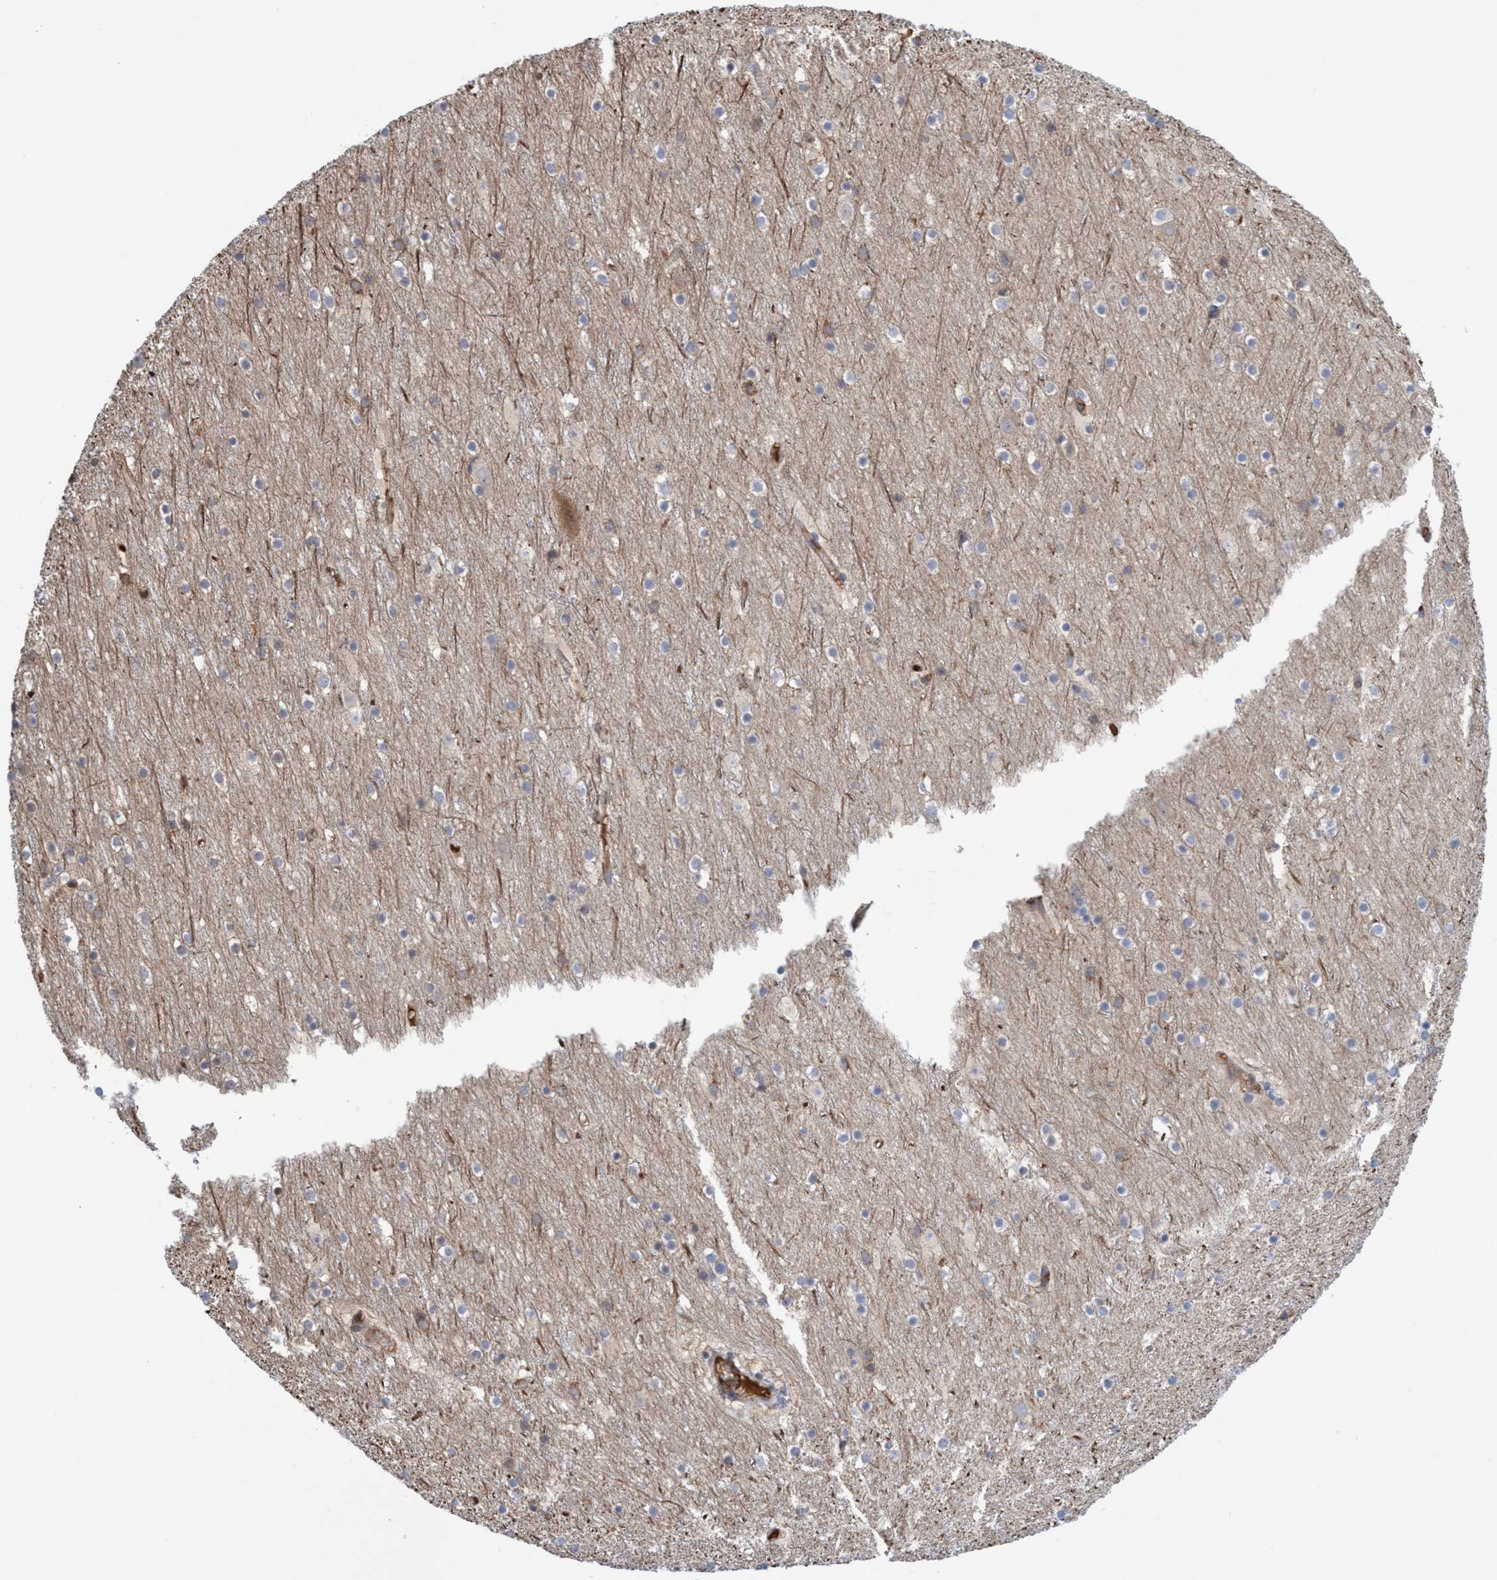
{"staining": {"intensity": "weak", "quantity": ">75%", "location": "cytoplasmic/membranous"}, "tissue": "cerebral cortex", "cell_type": "Endothelial cells", "image_type": "normal", "snomed": [{"axis": "morphology", "description": "Normal tissue, NOS"}, {"axis": "topography", "description": "Cerebral cortex"}], "caption": "Weak cytoplasmic/membranous expression is identified in approximately >75% of endothelial cells in normal cerebral cortex. Using DAB (brown) and hematoxylin (blue) stains, captured at high magnification using brightfield microscopy.", "gene": "SPECC1", "patient": {"sex": "male", "age": 45}}